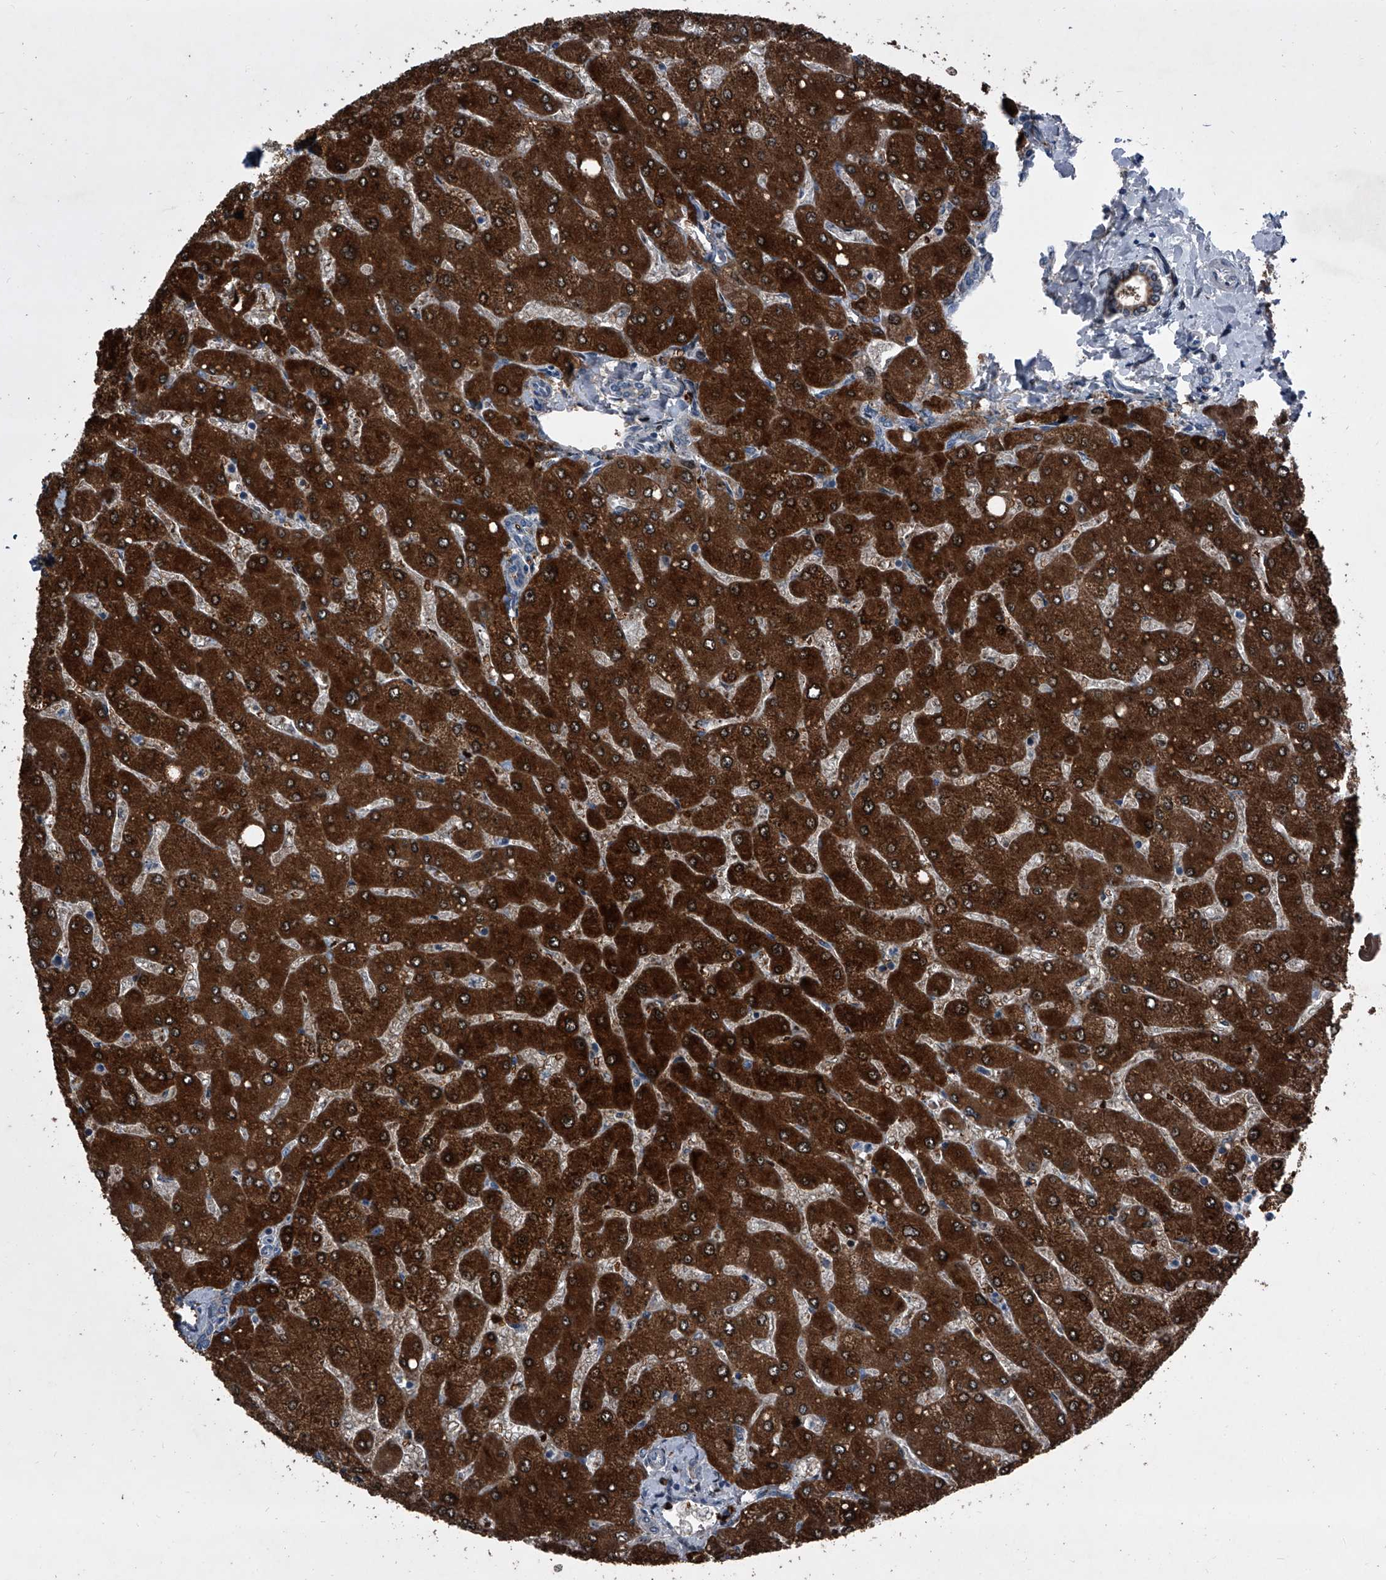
{"staining": {"intensity": "weak", "quantity": ">75%", "location": "cytoplasmic/membranous"}, "tissue": "liver", "cell_type": "Cholangiocytes", "image_type": "normal", "snomed": [{"axis": "morphology", "description": "Normal tissue, NOS"}, {"axis": "topography", "description": "Liver"}], "caption": "High-power microscopy captured an IHC photomicrograph of benign liver, revealing weak cytoplasmic/membranous staining in about >75% of cholangiocytes. Immunohistochemistry (ihc) stains the protein in brown and the nuclei are stained blue.", "gene": "CEP85L", "patient": {"sex": "male", "age": 55}}